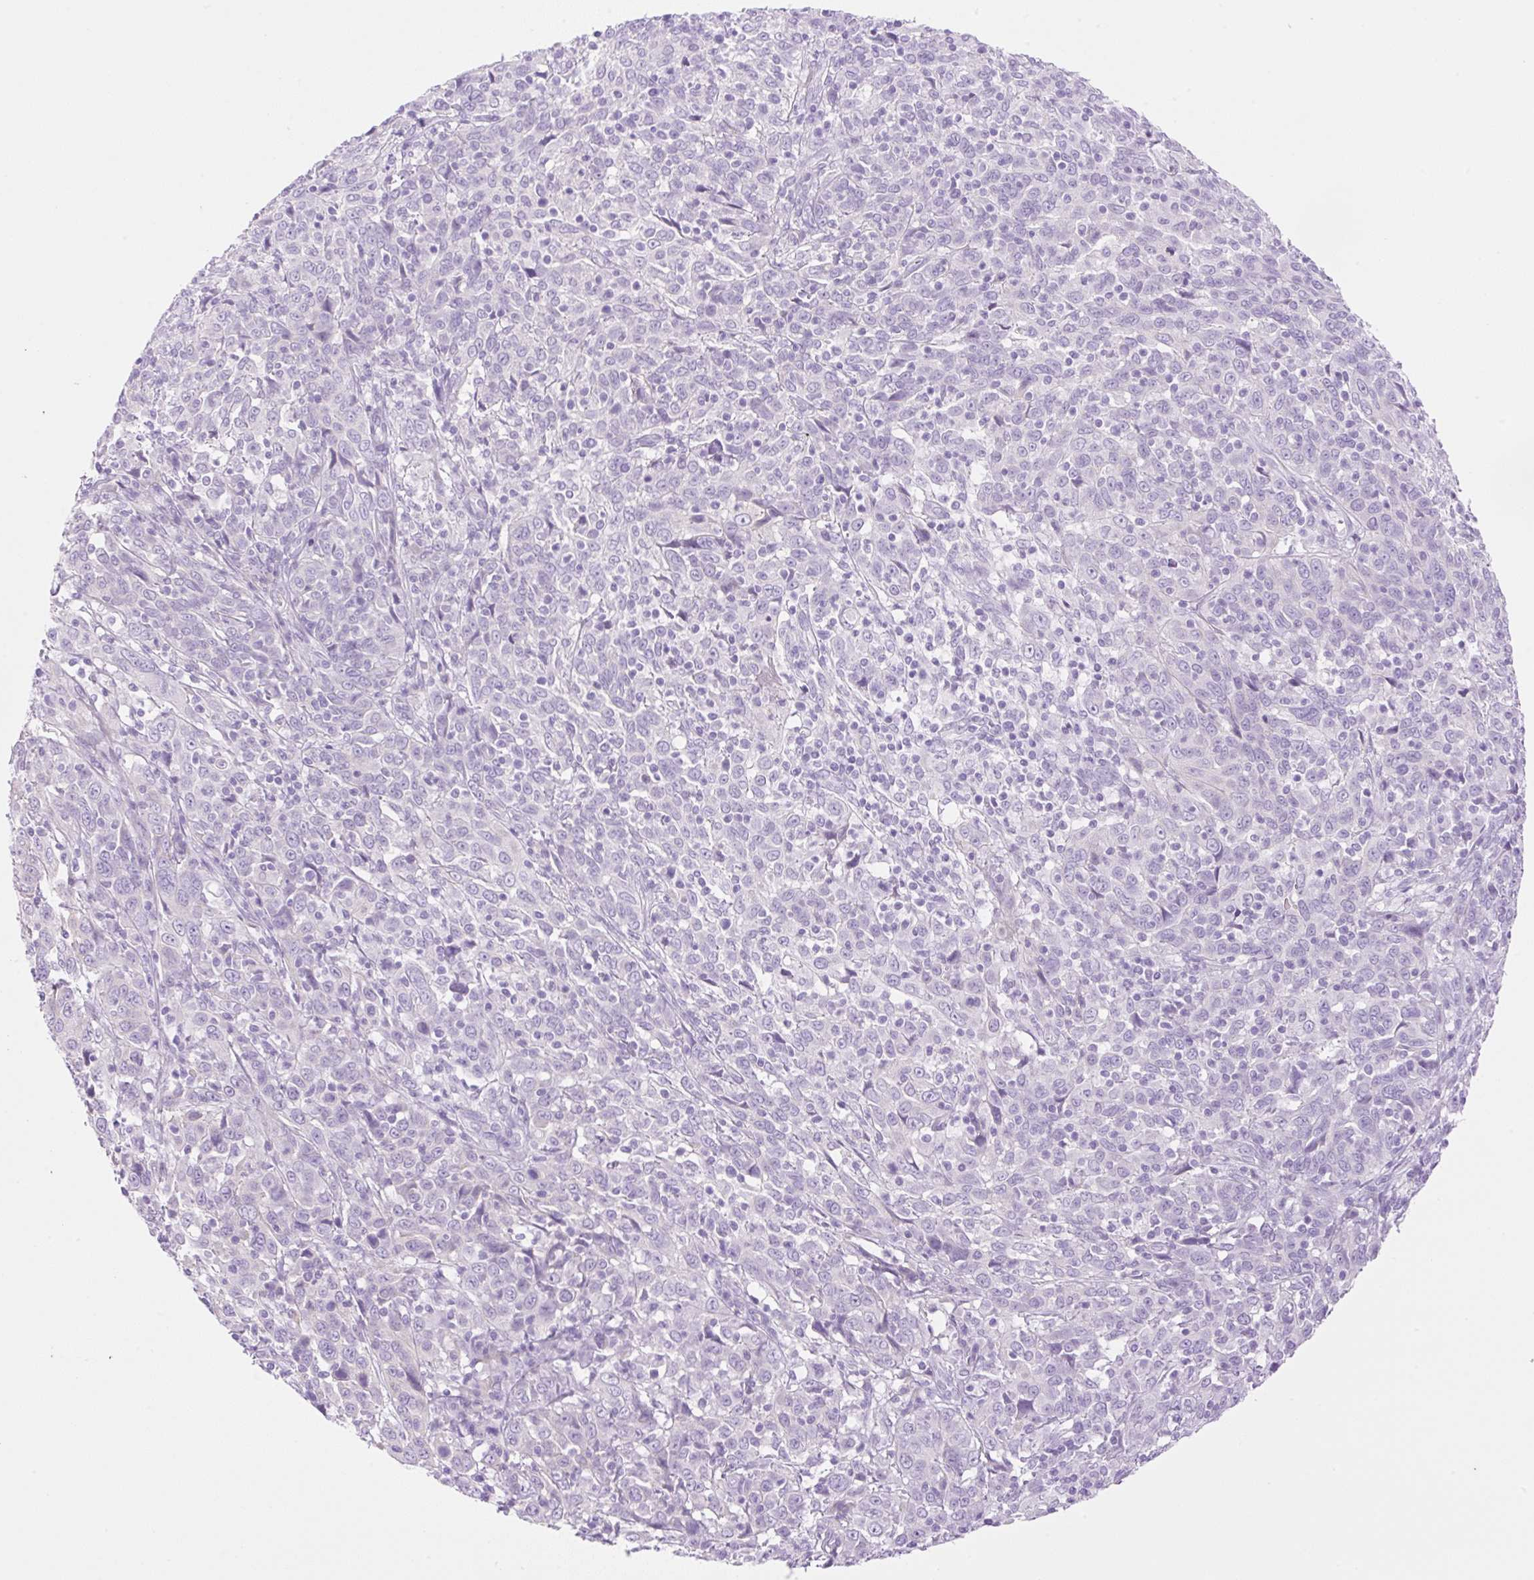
{"staining": {"intensity": "negative", "quantity": "none", "location": "none"}, "tissue": "cervical cancer", "cell_type": "Tumor cells", "image_type": "cancer", "snomed": [{"axis": "morphology", "description": "Squamous cell carcinoma, NOS"}, {"axis": "topography", "description": "Cervix"}], "caption": "Immunohistochemistry (IHC) of human cervical squamous cell carcinoma shows no staining in tumor cells.", "gene": "PALM3", "patient": {"sex": "female", "age": 46}}